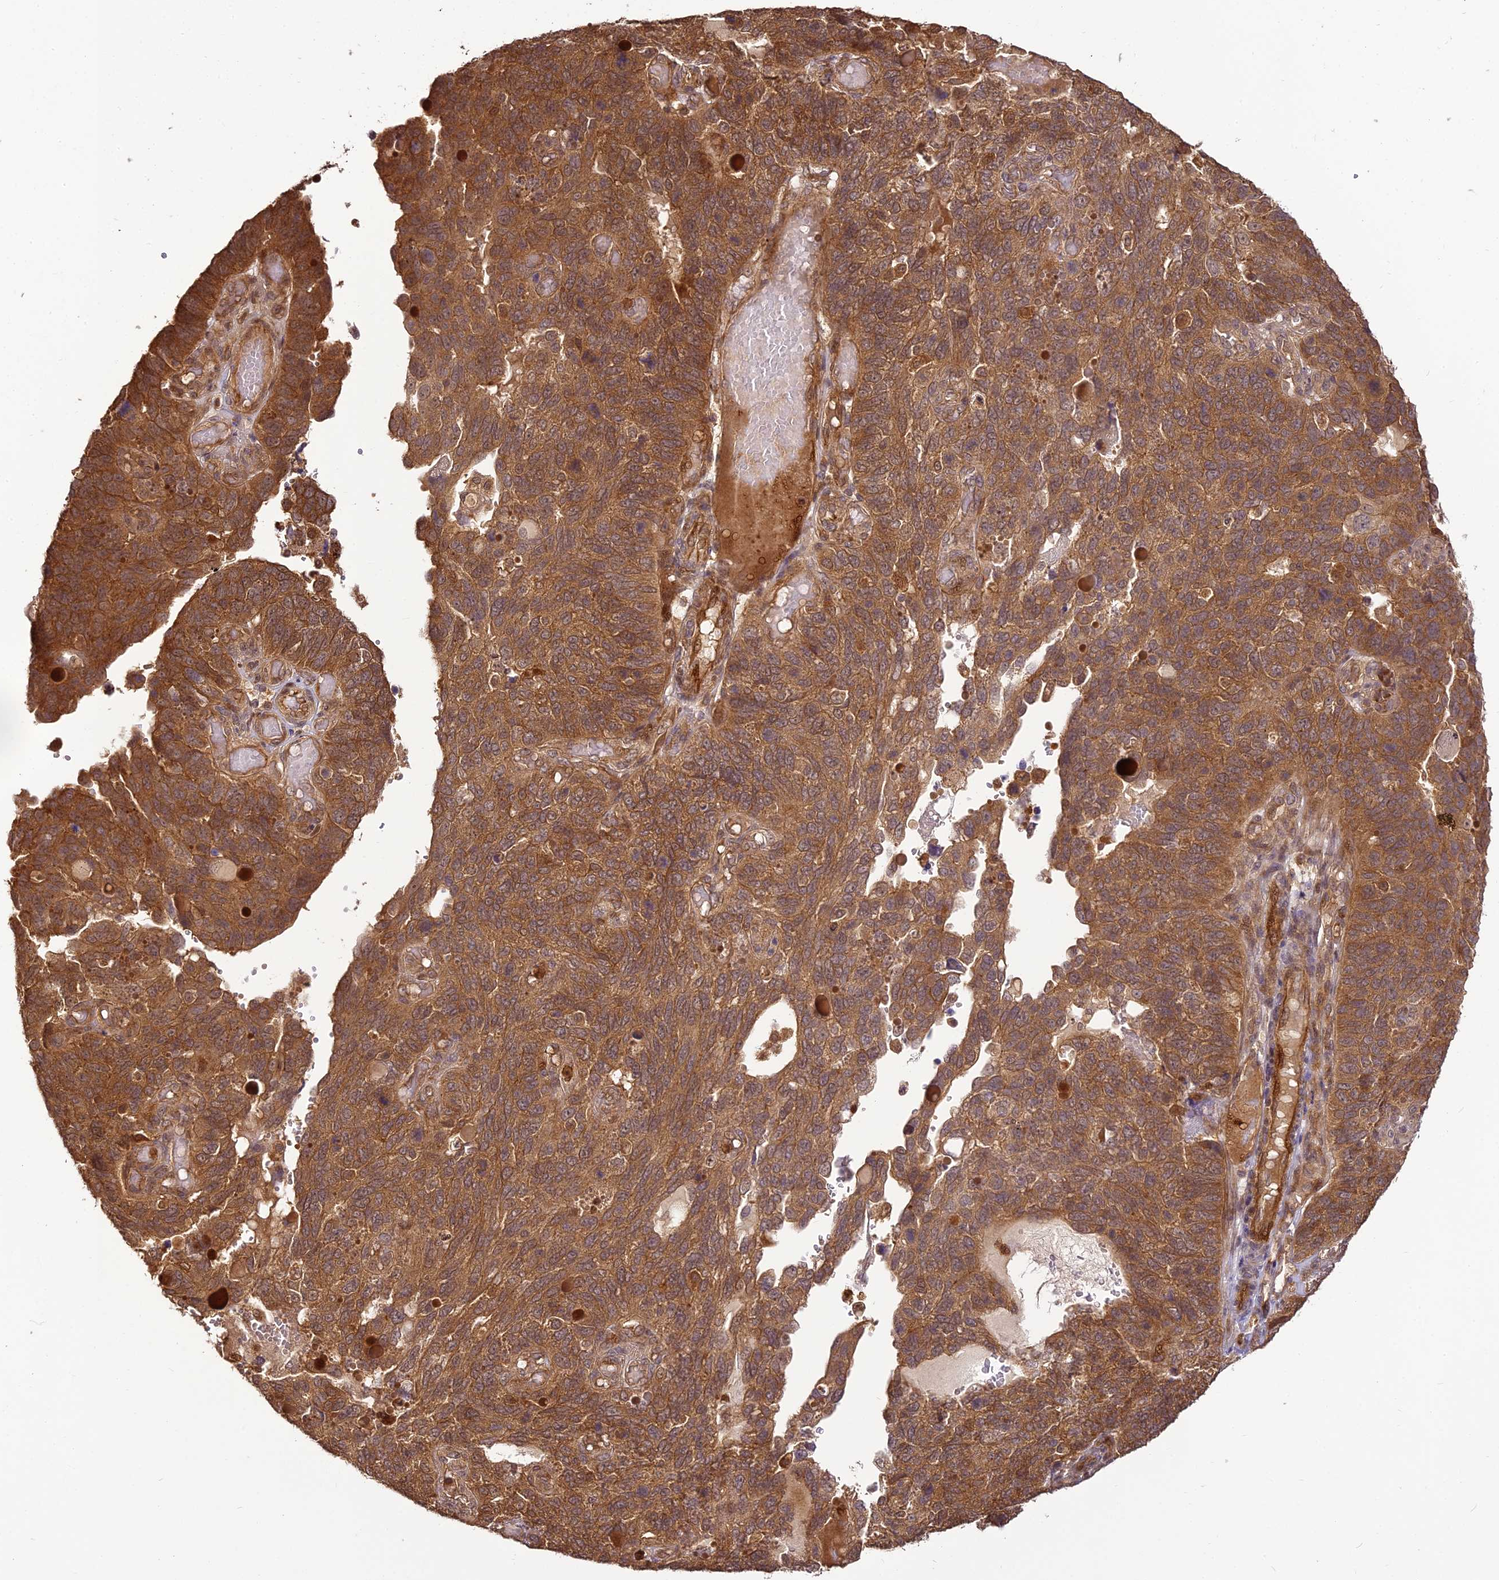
{"staining": {"intensity": "moderate", "quantity": ">75%", "location": "cytoplasmic/membranous"}, "tissue": "endometrial cancer", "cell_type": "Tumor cells", "image_type": "cancer", "snomed": [{"axis": "morphology", "description": "Adenocarcinoma, NOS"}, {"axis": "topography", "description": "Endometrium"}], "caption": "IHC of adenocarcinoma (endometrial) reveals medium levels of moderate cytoplasmic/membranous staining in approximately >75% of tumor cells.", "gene": "BCDIN3D", "patient": {"sex": "female", "age": 66}}